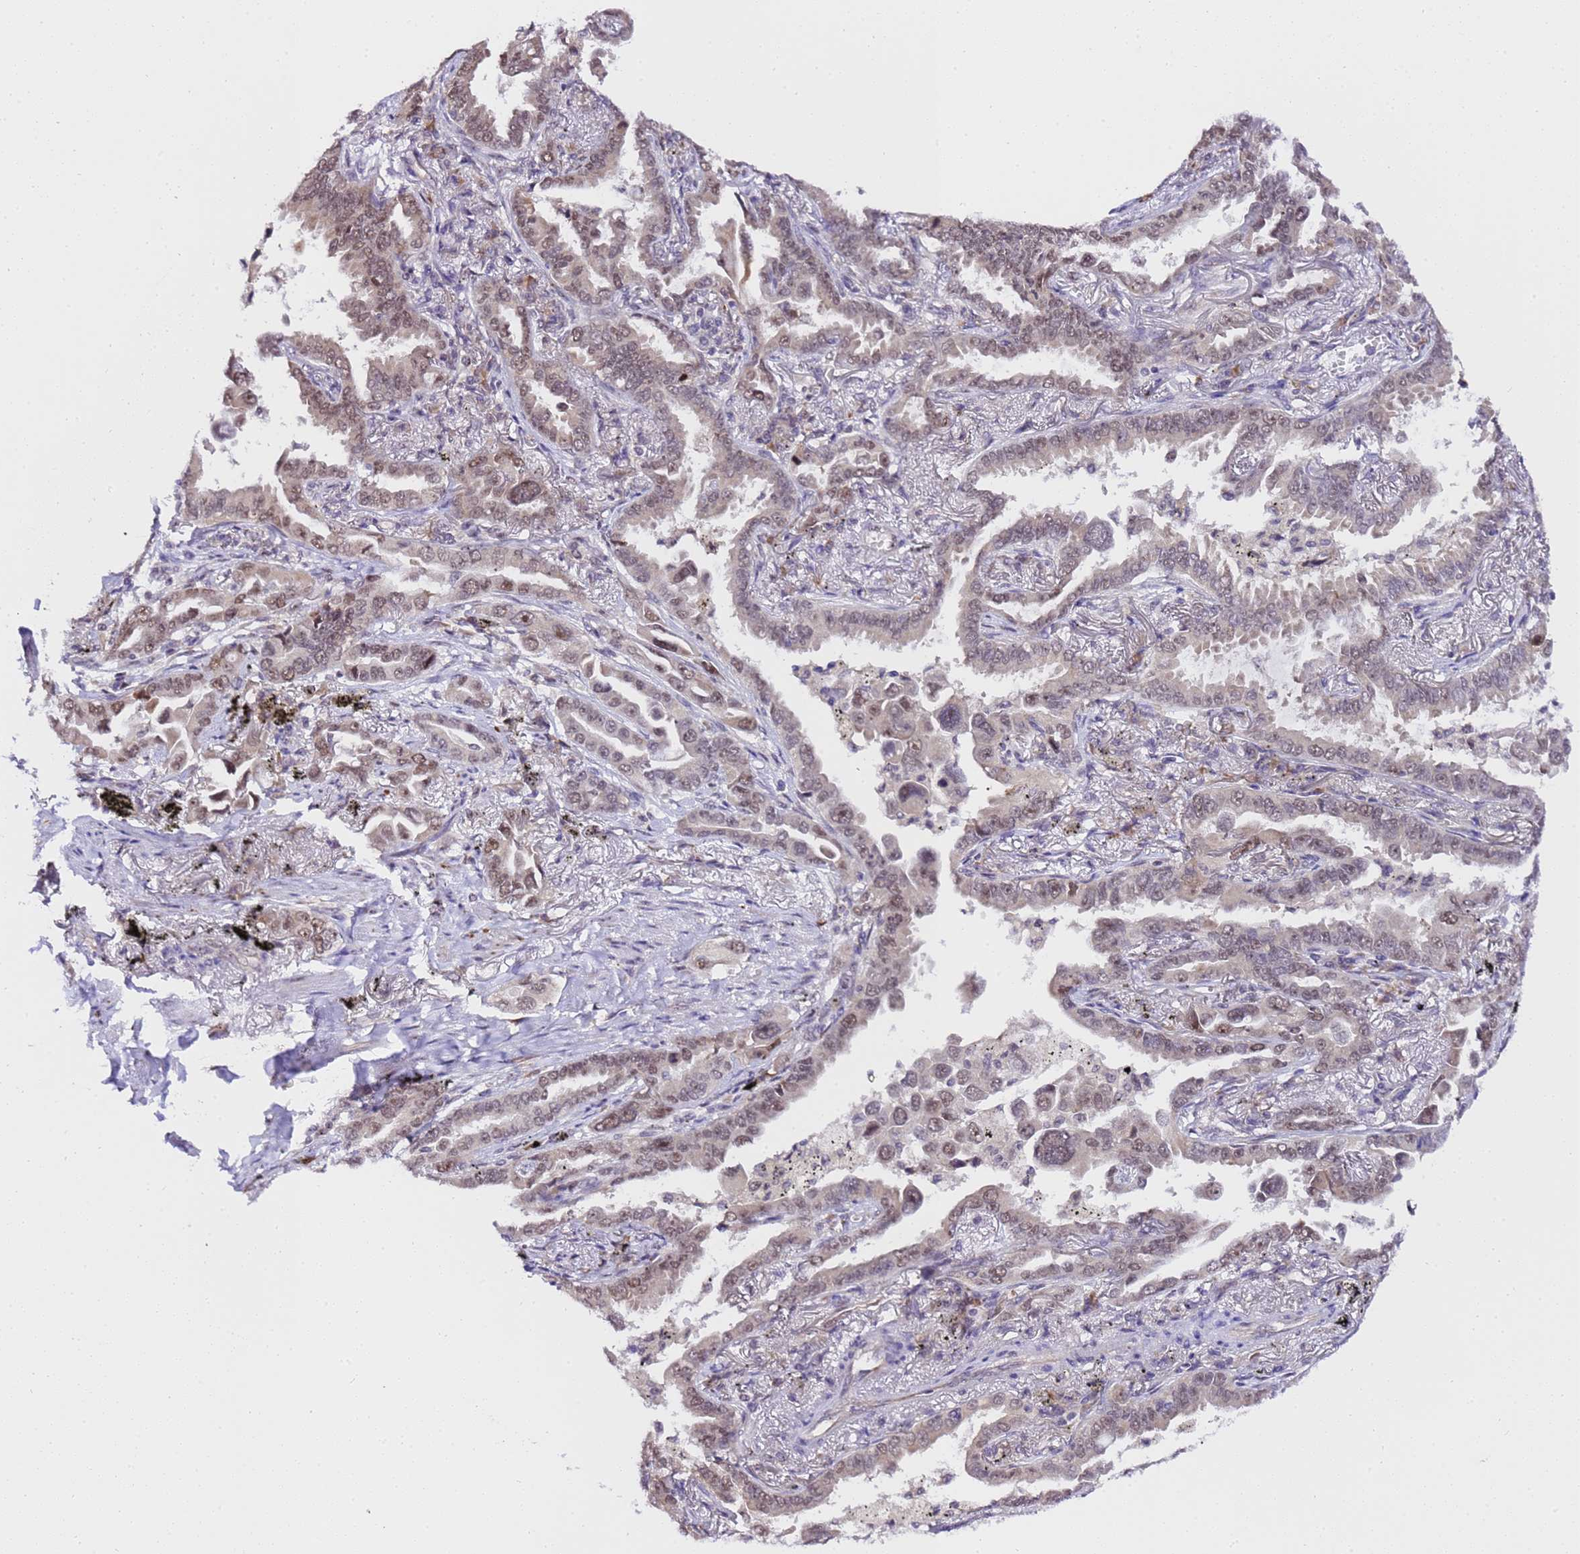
{"staining": {"intensity": "strong", "quantity": "<25%", "location": "cytoplasmic/membranous,nuclear"}, "tissue": "lung cancer", "cell_type": "Tumor cells", "image_type": "cancer", "snomed": [{"axis": "morphology", "description": "Adenocarcinoma, NOS"}, {"axis": "topography", "description": "Lung"}], "caption": "Tumor cells exhibit strong cytoplasmic/membranous and nuclear positivity in about <25% of cells in lung cancer (adenocarcinoma).", "gene": "SLX4IP", "patient": {"sex": "male", "age": 67}}